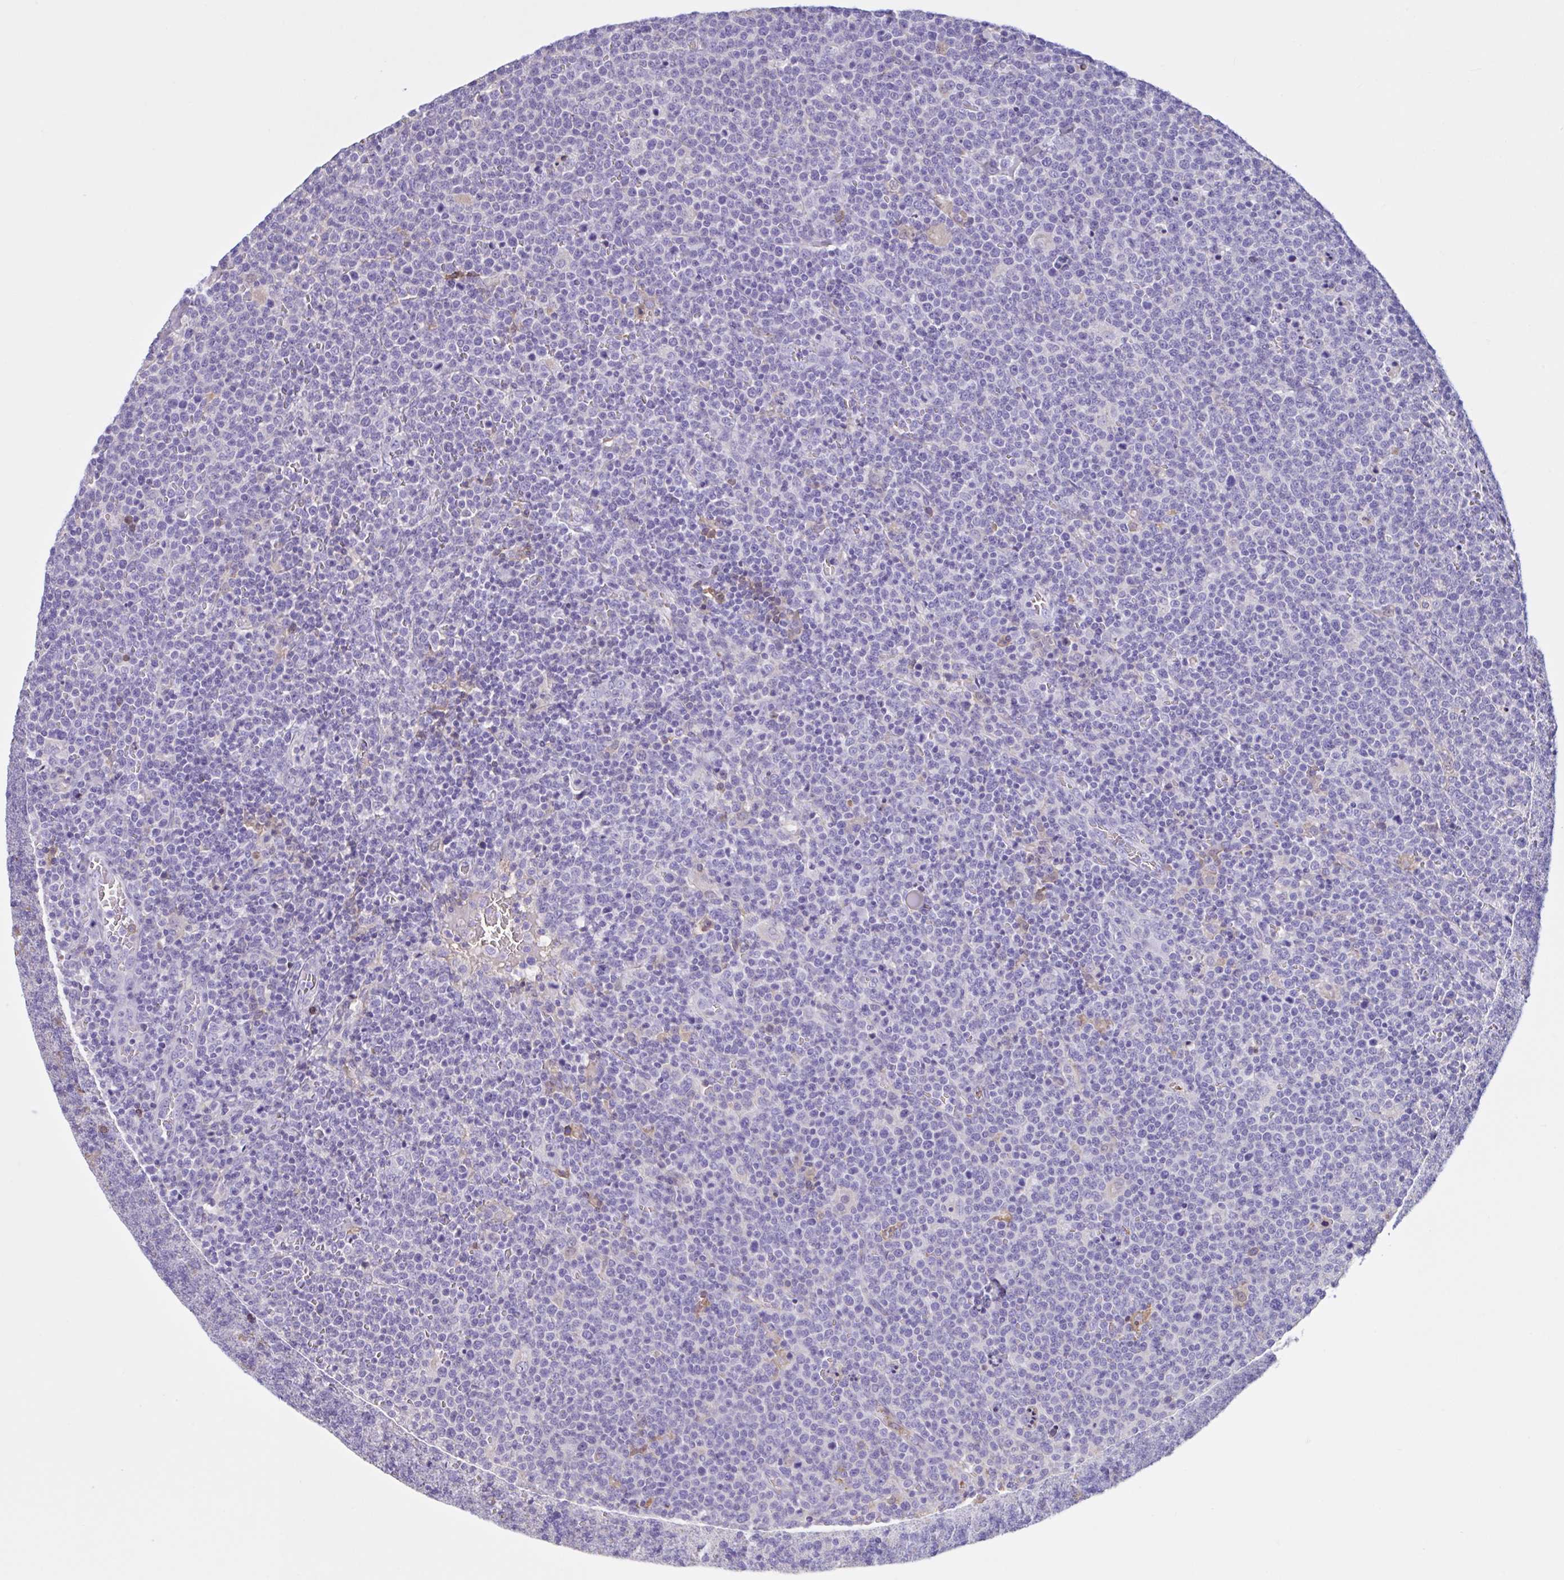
{"staining": {"intensity": "negative", "quantity": "none", "location": "none"}, "tissue": "lymphoma", "cell_type": "Tumor cells", "image_type": "cancer", "snomed": [{"axis": "morphology", "description": "Malignant lymphoma, non-Hodgkin's type, High grade"}, {"axis": "topography", "description": "Lymph node"}], "caption": "Tumor cells are negative for brown protein staining in lymphoma.", "gene": "LARGE2", "patient": {"sex": "male", "age": 61}}